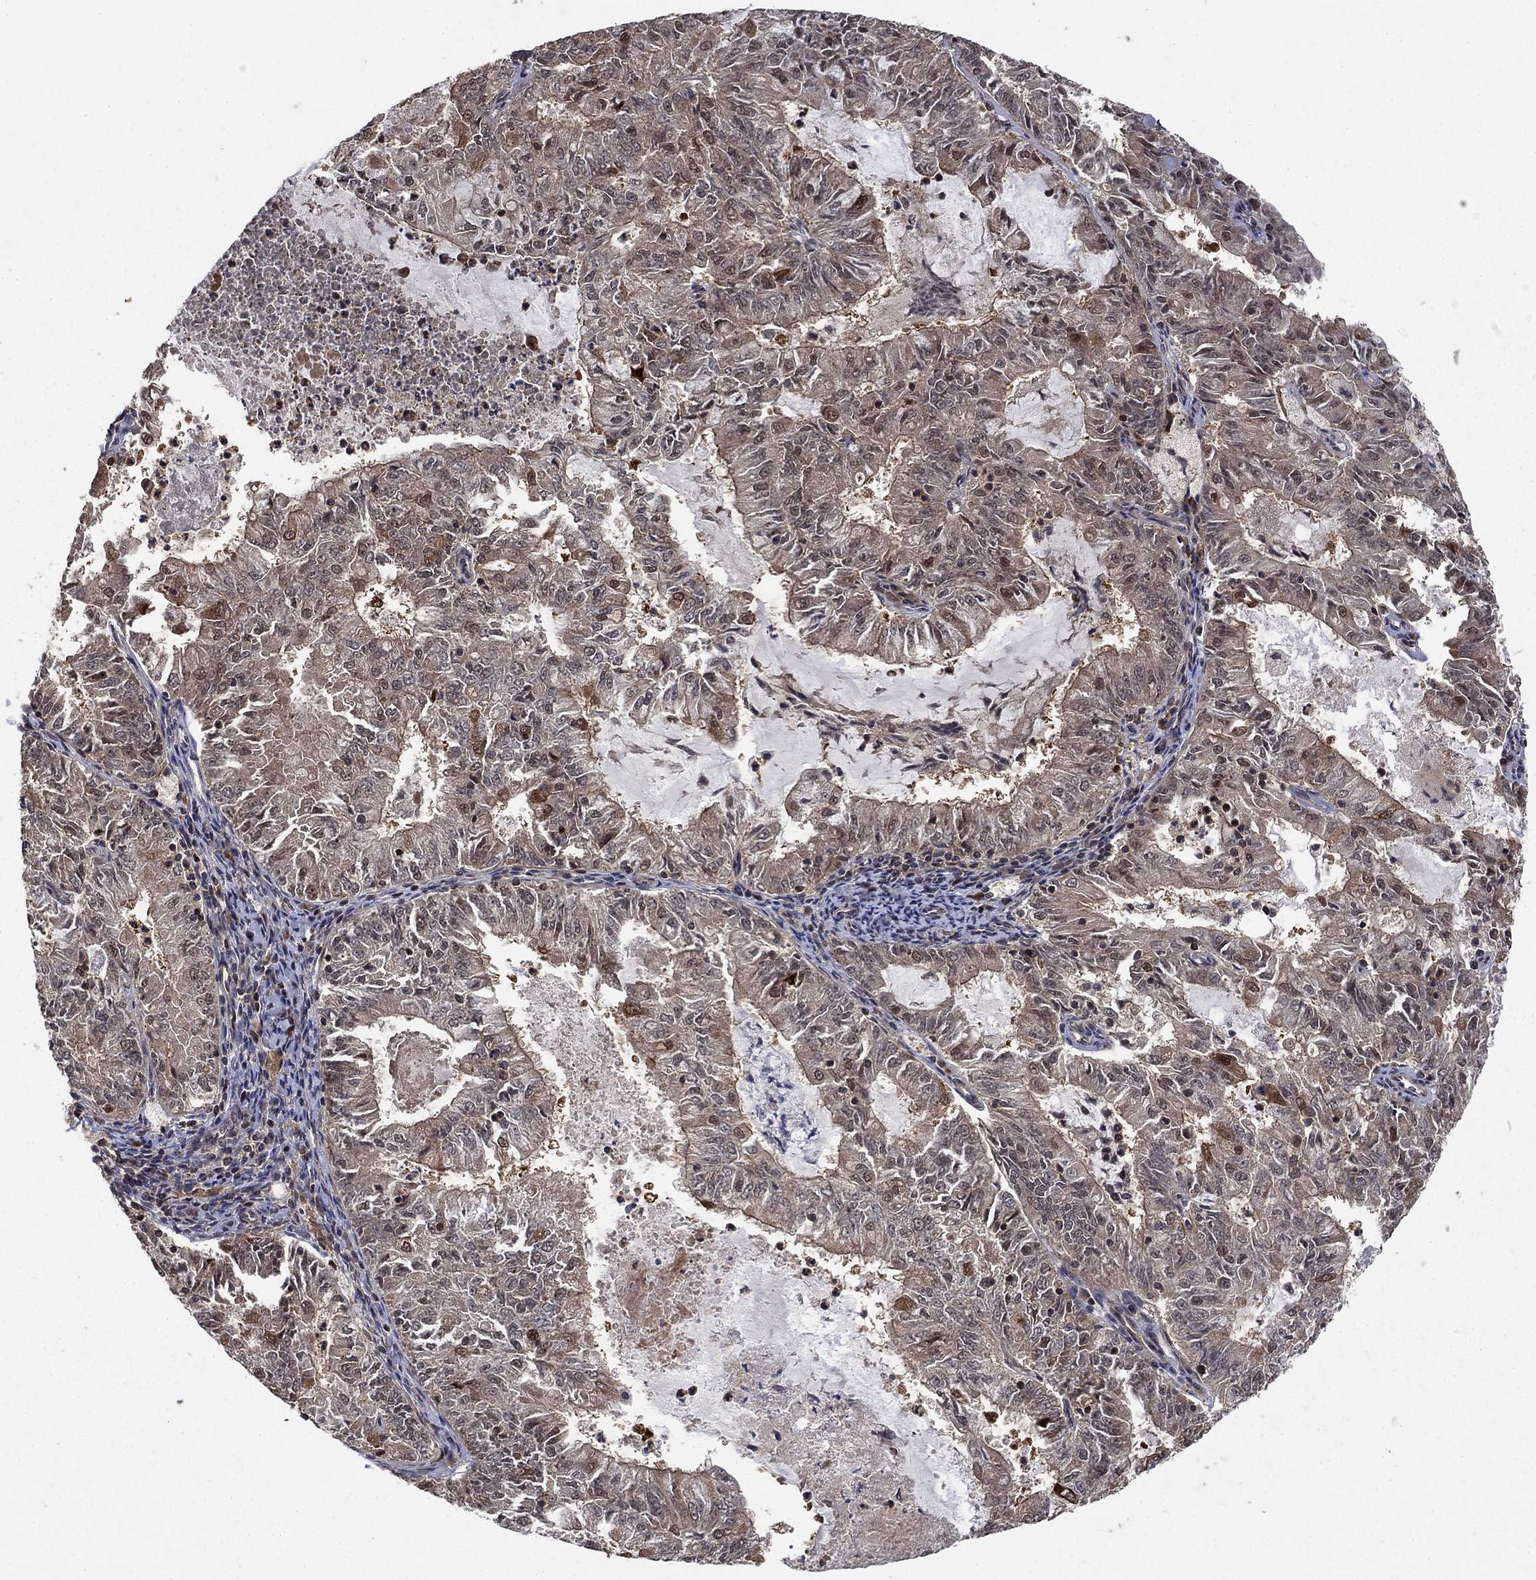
{"staining": {"intensity": "moderate", "quantity": "<25%", "location": "cytoplasmic/membranous,nuclear"}, "tissue": "endometrial cancer", "cell_type": "Tumor cells", "image_type": "cancer", "snomed": [{"axis": "morphology", "description": "Adenocarcinoma, NOS"}, {"axis": "topography", "description": "Endometrium"}], "caption": "Endometrial adenocarcinoma was stained to show a protein in brown. There is low levels of moderate cytoplasmic/membranous and nuclear positivity in about <25% of tumor cells.", "gene": "CCDC66", "patient": {"sex": "female", "age": 57}}